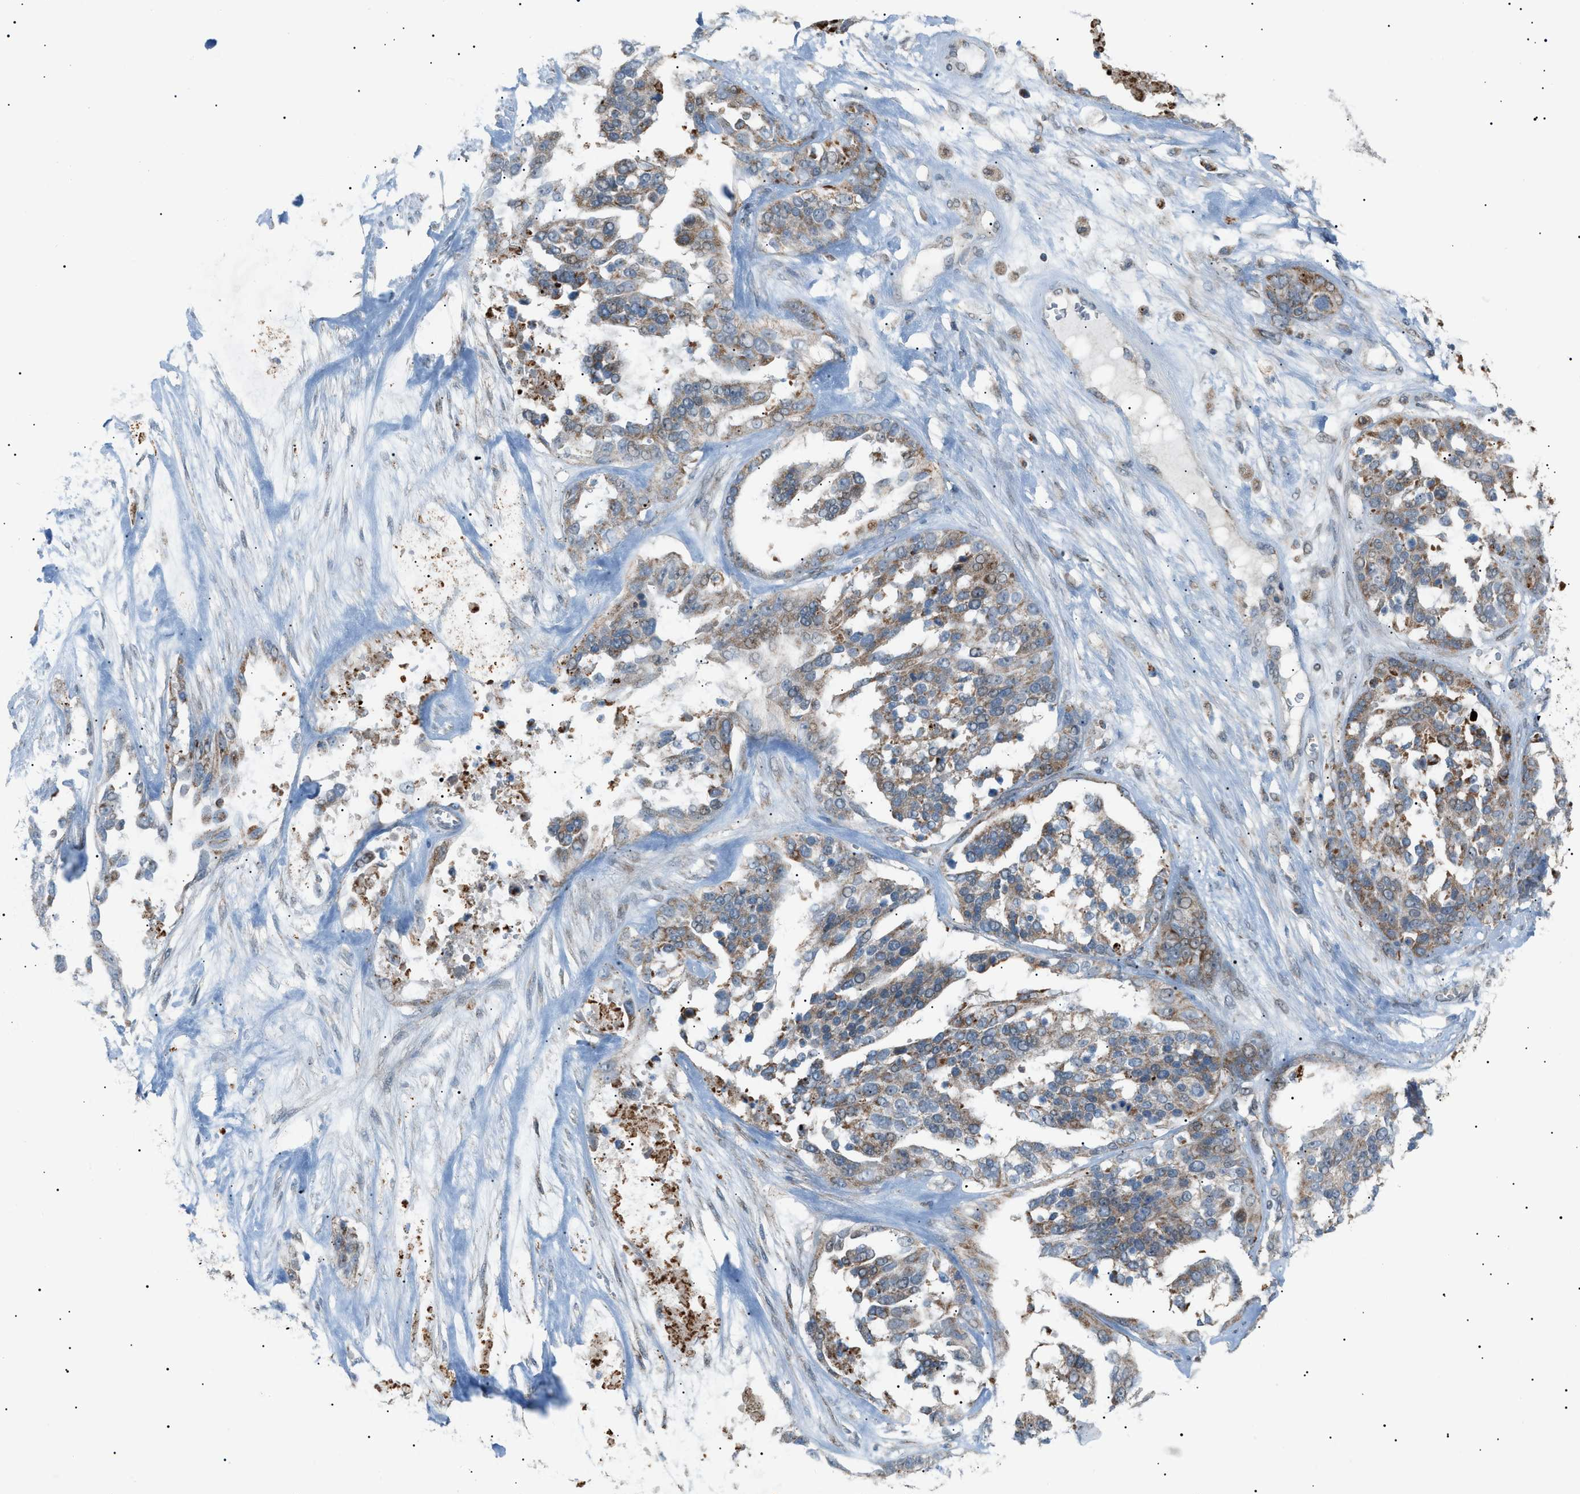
{"staining": {"intensity": "moderate", "quantity": "25%-75%", "location": "cytoplasmic/membranous"}, "tissue": "ovarian cancer", "cell_type": "Tumor cells", "image_type": "cancer", "snomed": [{"axis": "morphology", "description": "Cystadenocarcinoma, serous, NOS"}, {"axis": "topography", "description": "Ovary"}], "caption": "There is medium levels of moderate cytoplasmic/membranous staining in tumor cells of ovarian cancer (serous cystadenocarcinoma), as demonstrated by immunohistochemical staining (brown color).", "gene": "ZNF516", "patient": {"sex": "female", "age": 44}}